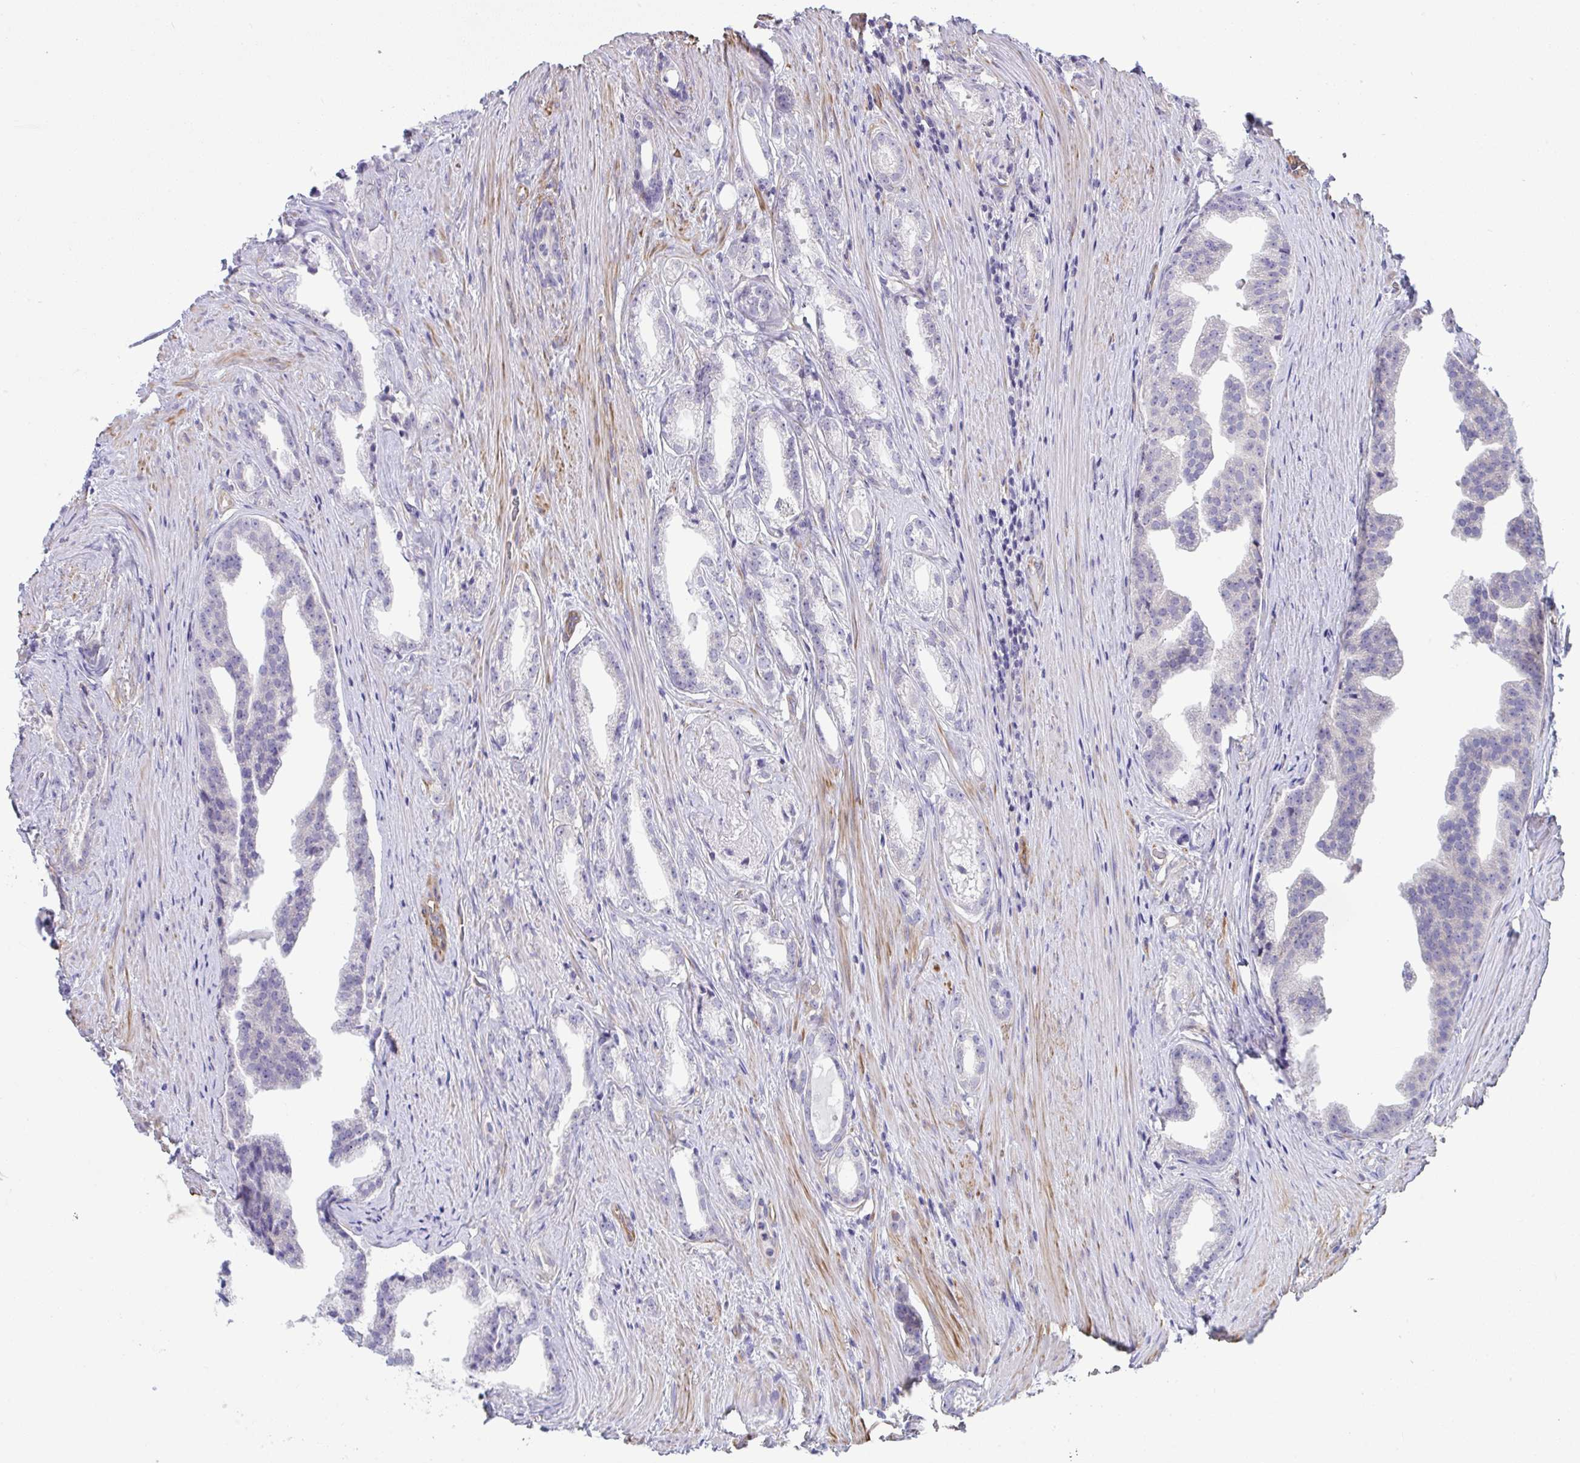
{"staining": {"intensity": "negative", "quantity": "none", "location": "none"}, "tissue": "prostate cancer", "cell_type": "Tumor cells", "image_type": "cancer", "snomed": [{"axis": "morphology", "description": "Adenocarcinoma, Low grade"}, {"axis": "topography", "description": "Prostate"}], "caption": "The micrograph demonstrates no significant positivity in tumor cells of prostate cancer (low-grade adenocarcinoma).", "gene": "MYL12A", "patient": {"sex": "male", "age": 65}}